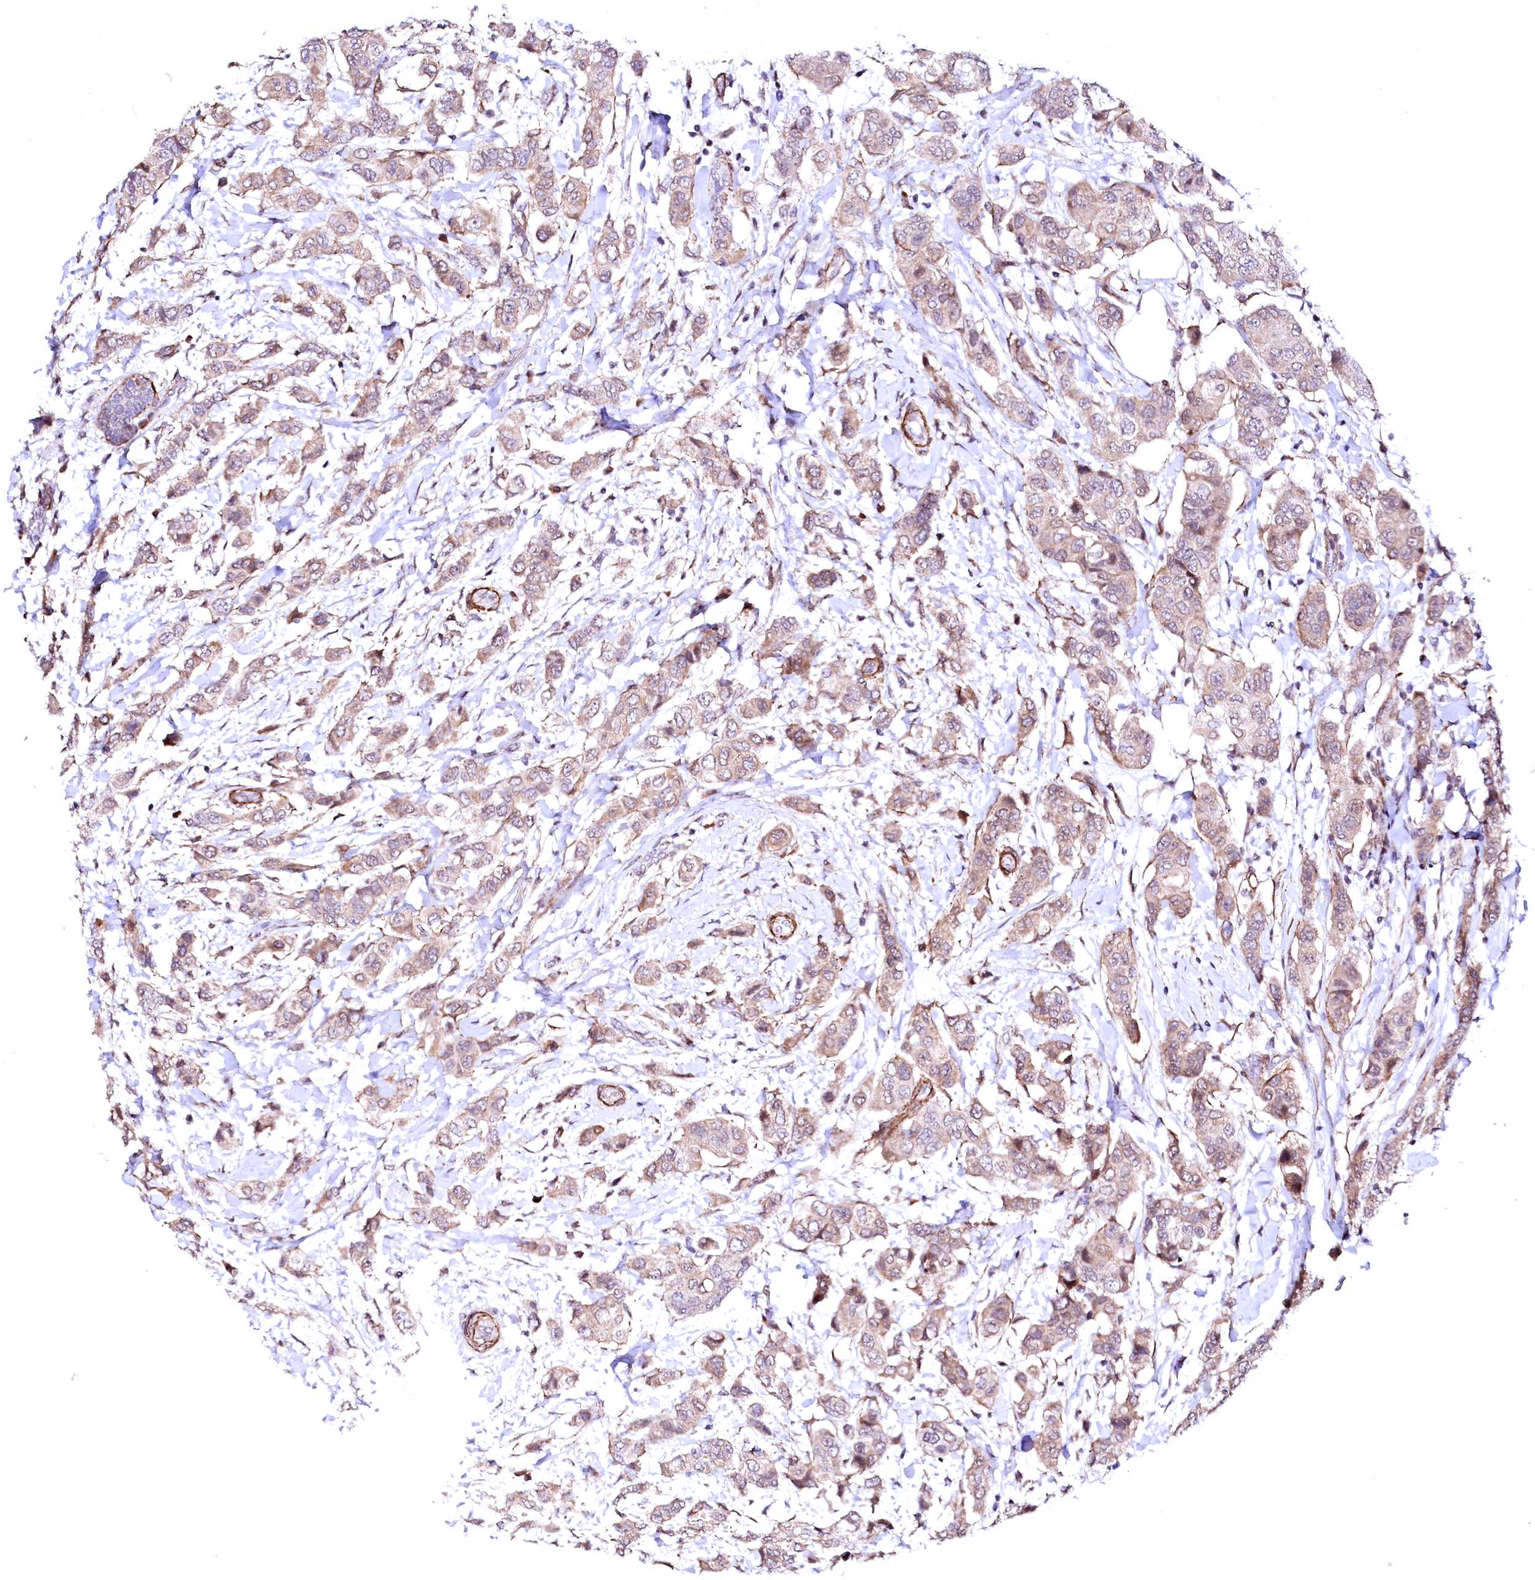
{"staining": {"intensity": "weak", "quantity": ">75%", "location": "cytoplasmic/membranous"}, "tissue": "breast cancer", "cell_type": "Tumor cells", "image_type": "cancer", "snomed": [{"axis": "morphology", "description": "Lobular carcinoma"}, {"axis": "topography", "description": "Breast"}], "caption": "Tumor cells show weak cytoplasmic/membranous staining in about >75% of cells in lobular carcinoma (breast).", "gene": "GPR176", "patient": {"sex": "female", "age": 51}}